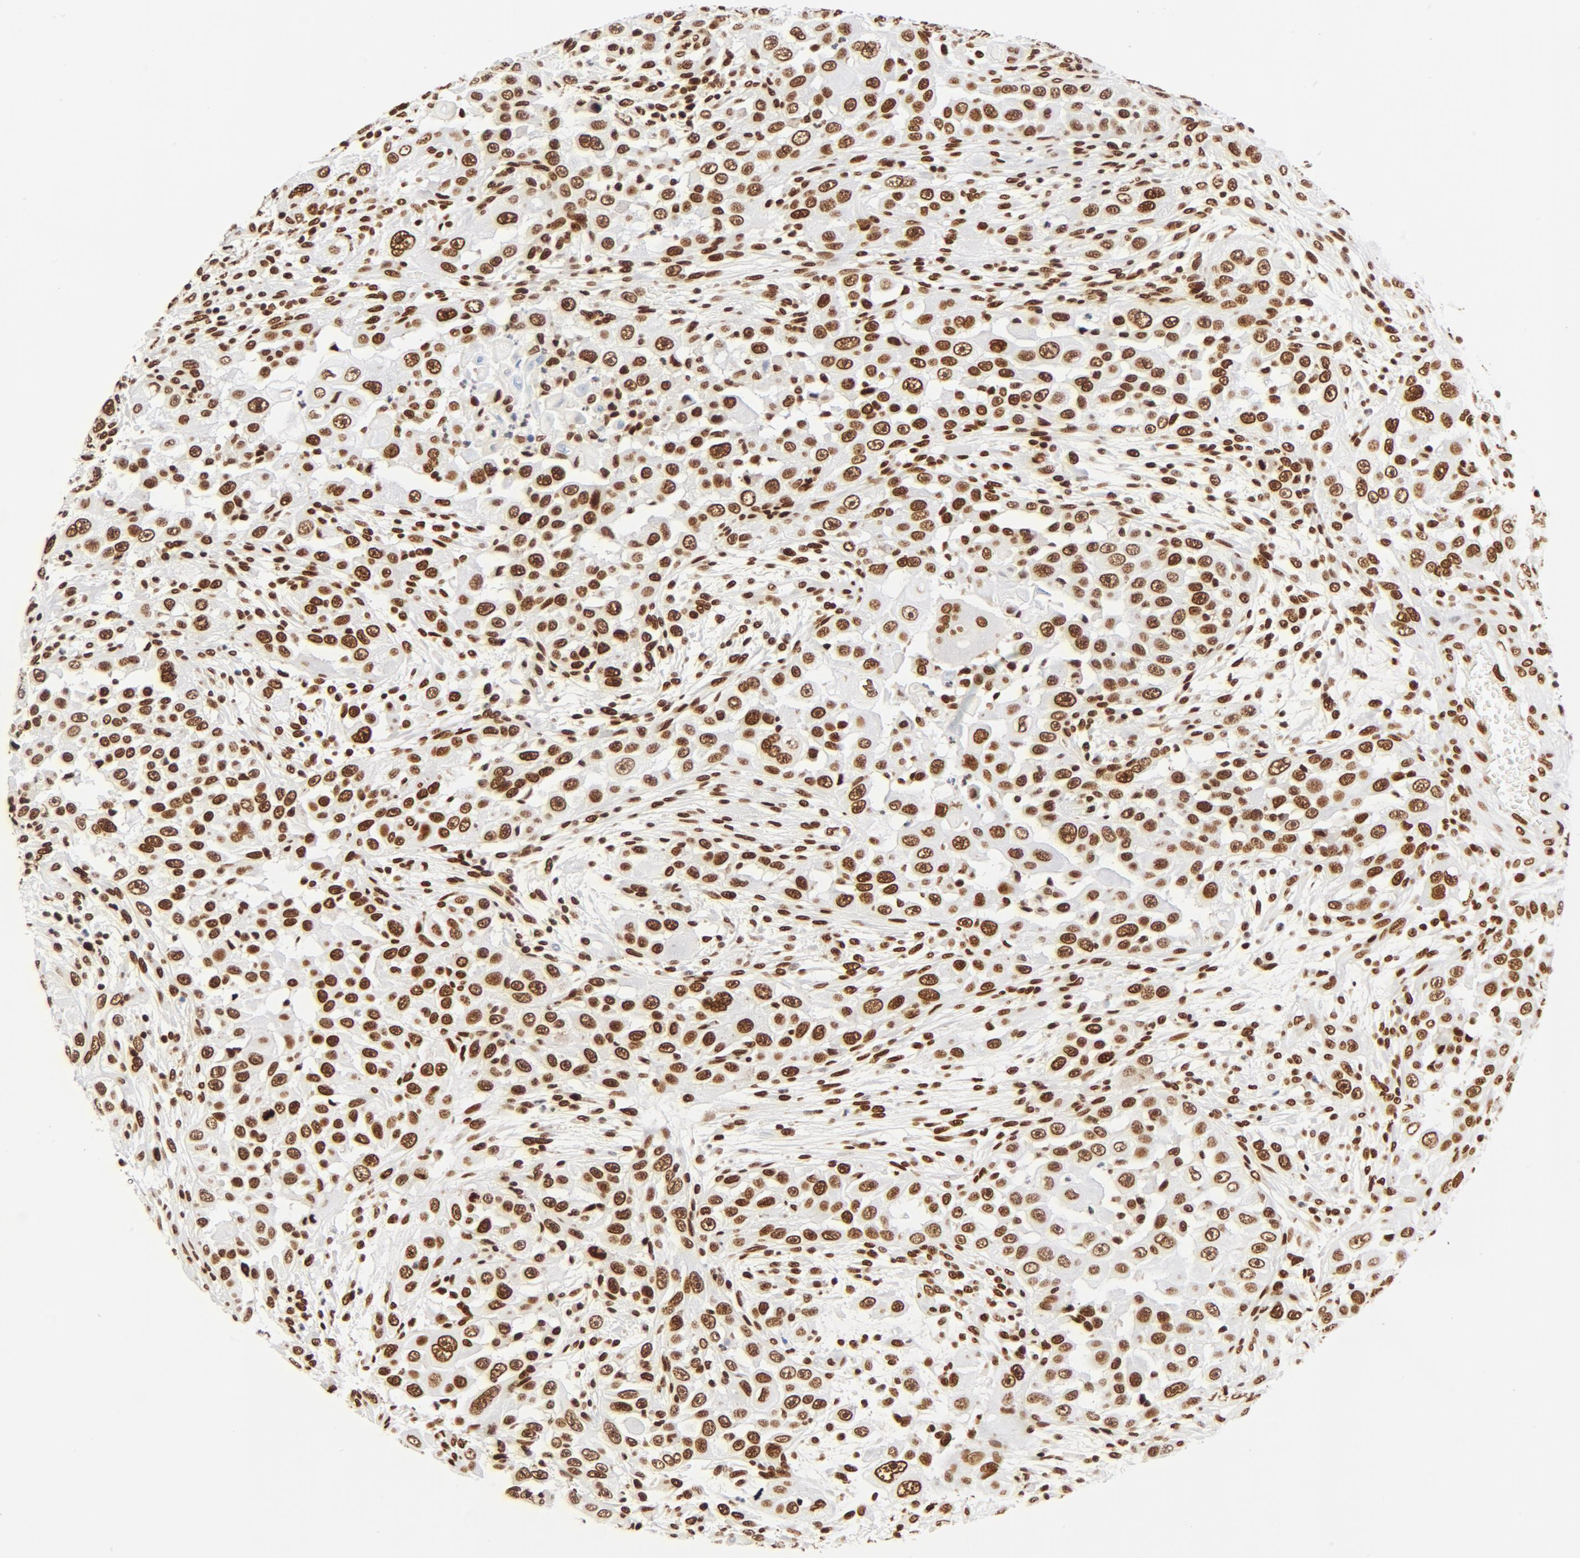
{"staining": {"intensity": "strong", "quantity": ">75%", "location": "cytoplasmic/membranous,nuclear"}, "tissue": "head and neck cancer", "cell_type": "Tumor cells", "image_type": "cancer", "snomed": [{"axis": "morphology", "description": "Carcinoma, NOS"}, {"axis": "topography", "description": "Head-Neck"}], "caption": "Head and neck cancer was stained to show a protein in brown. There is high levels of strong cytoplasmic/membranous and nuclear positivity in about >75% of tumor cells.", "gene": "CTBP1", "patient": {"sex": "male", "age": 87}}